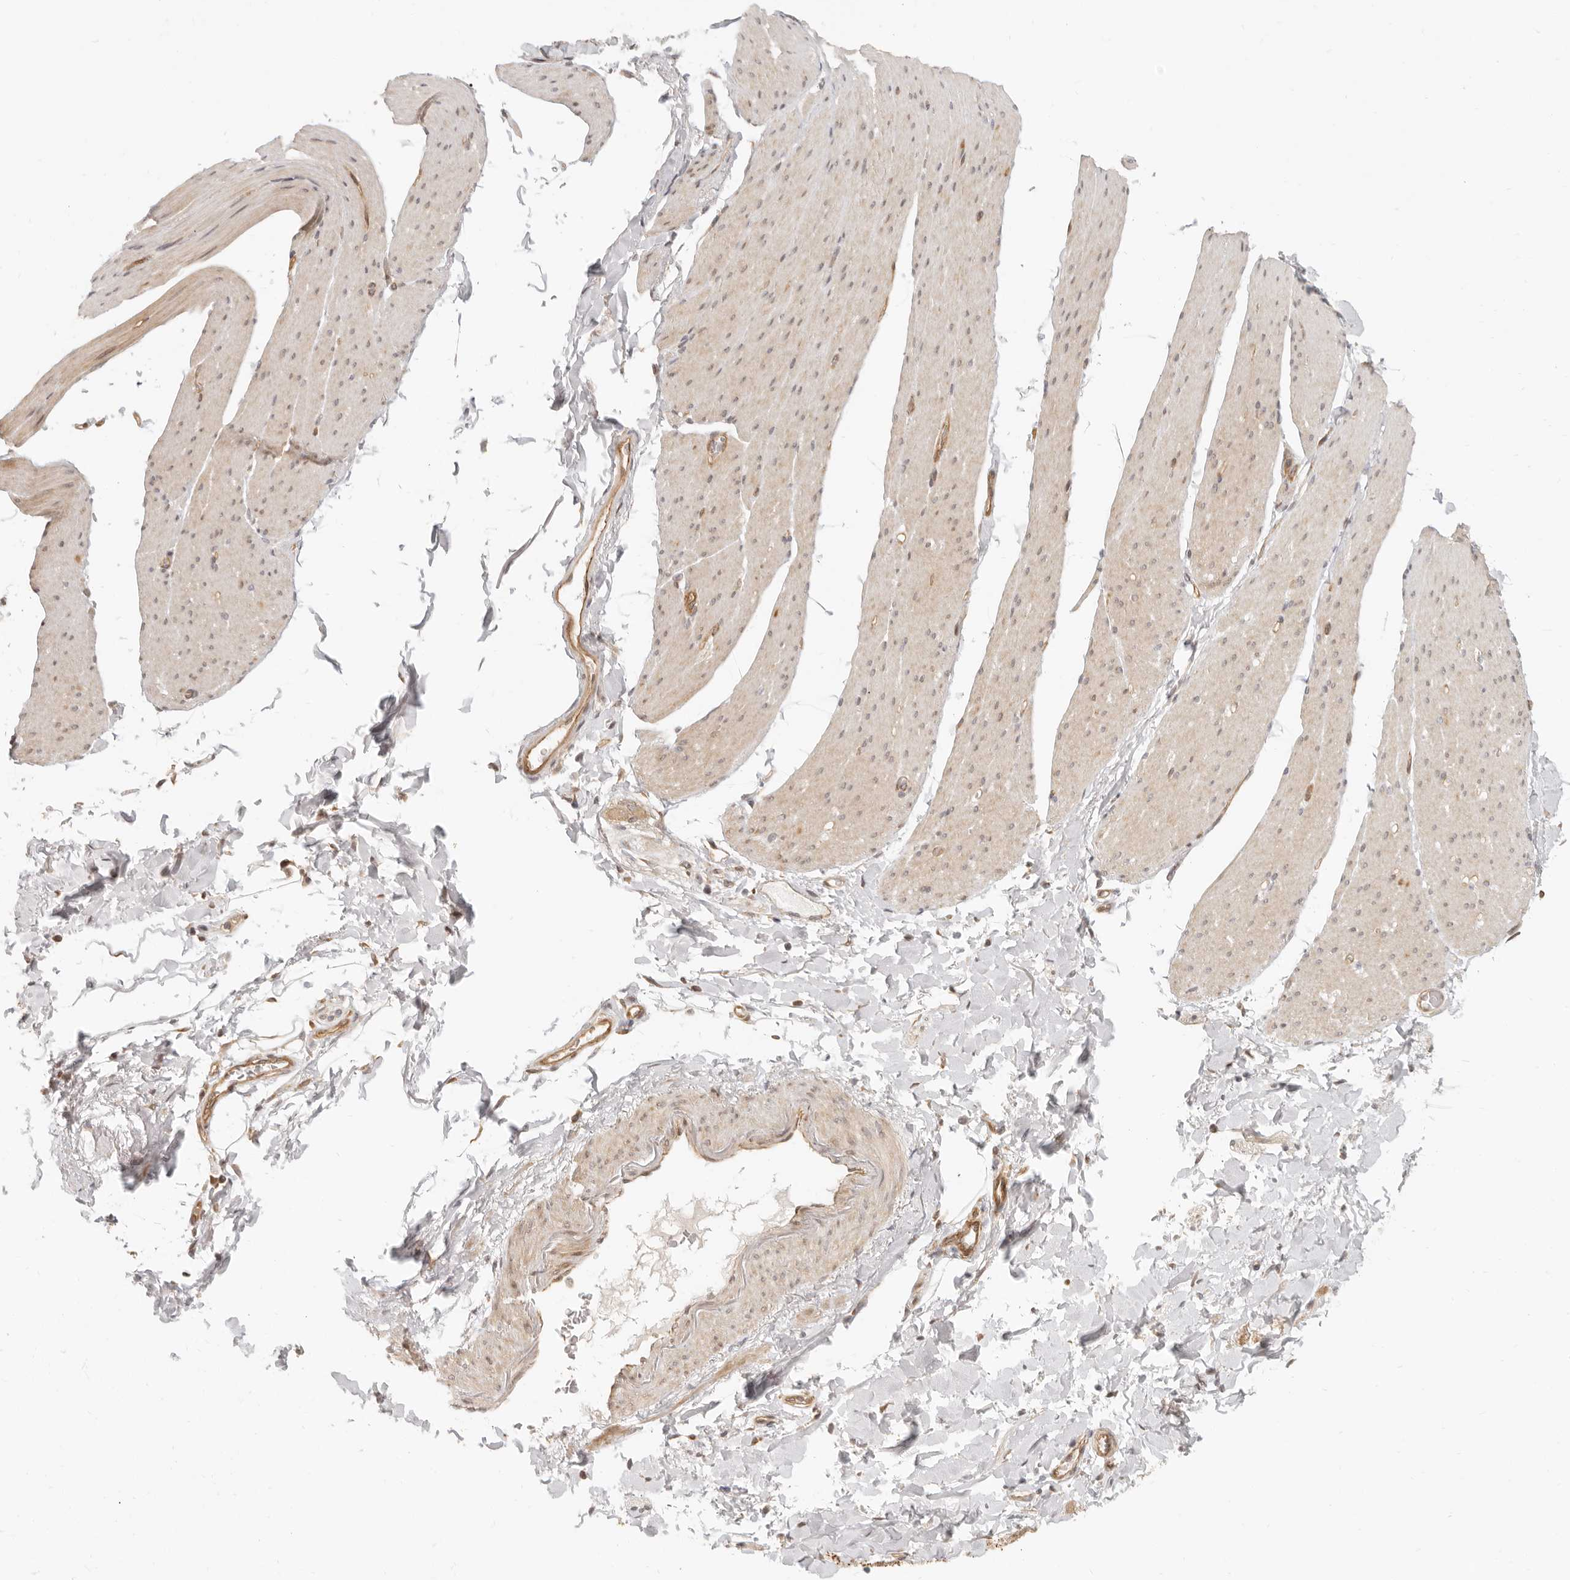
{"staining": {"intensity": "weak", "quantity": ">75%", "location": "cytoplasmic/membranous"}, "tissue": "smooth muscle", "cell_type": "Smooth muscle cells", "image_type": "normal", "snomed": [{"axis": "morphology", "description": "Normal tissue, NOS"}, {"axis": "topography", "description": "Smooth muscle"}, {"axis": "topography", "description": "Small intestine"}], "caption": "Immunohistochemical staining of normal smooth muscle exhibits low levels of weak cytoplasmic/membranous expression in about >75% of smooth muscle cells.", "gene": "TUFT1", "patient": {"sex": "female", "age": 84}}